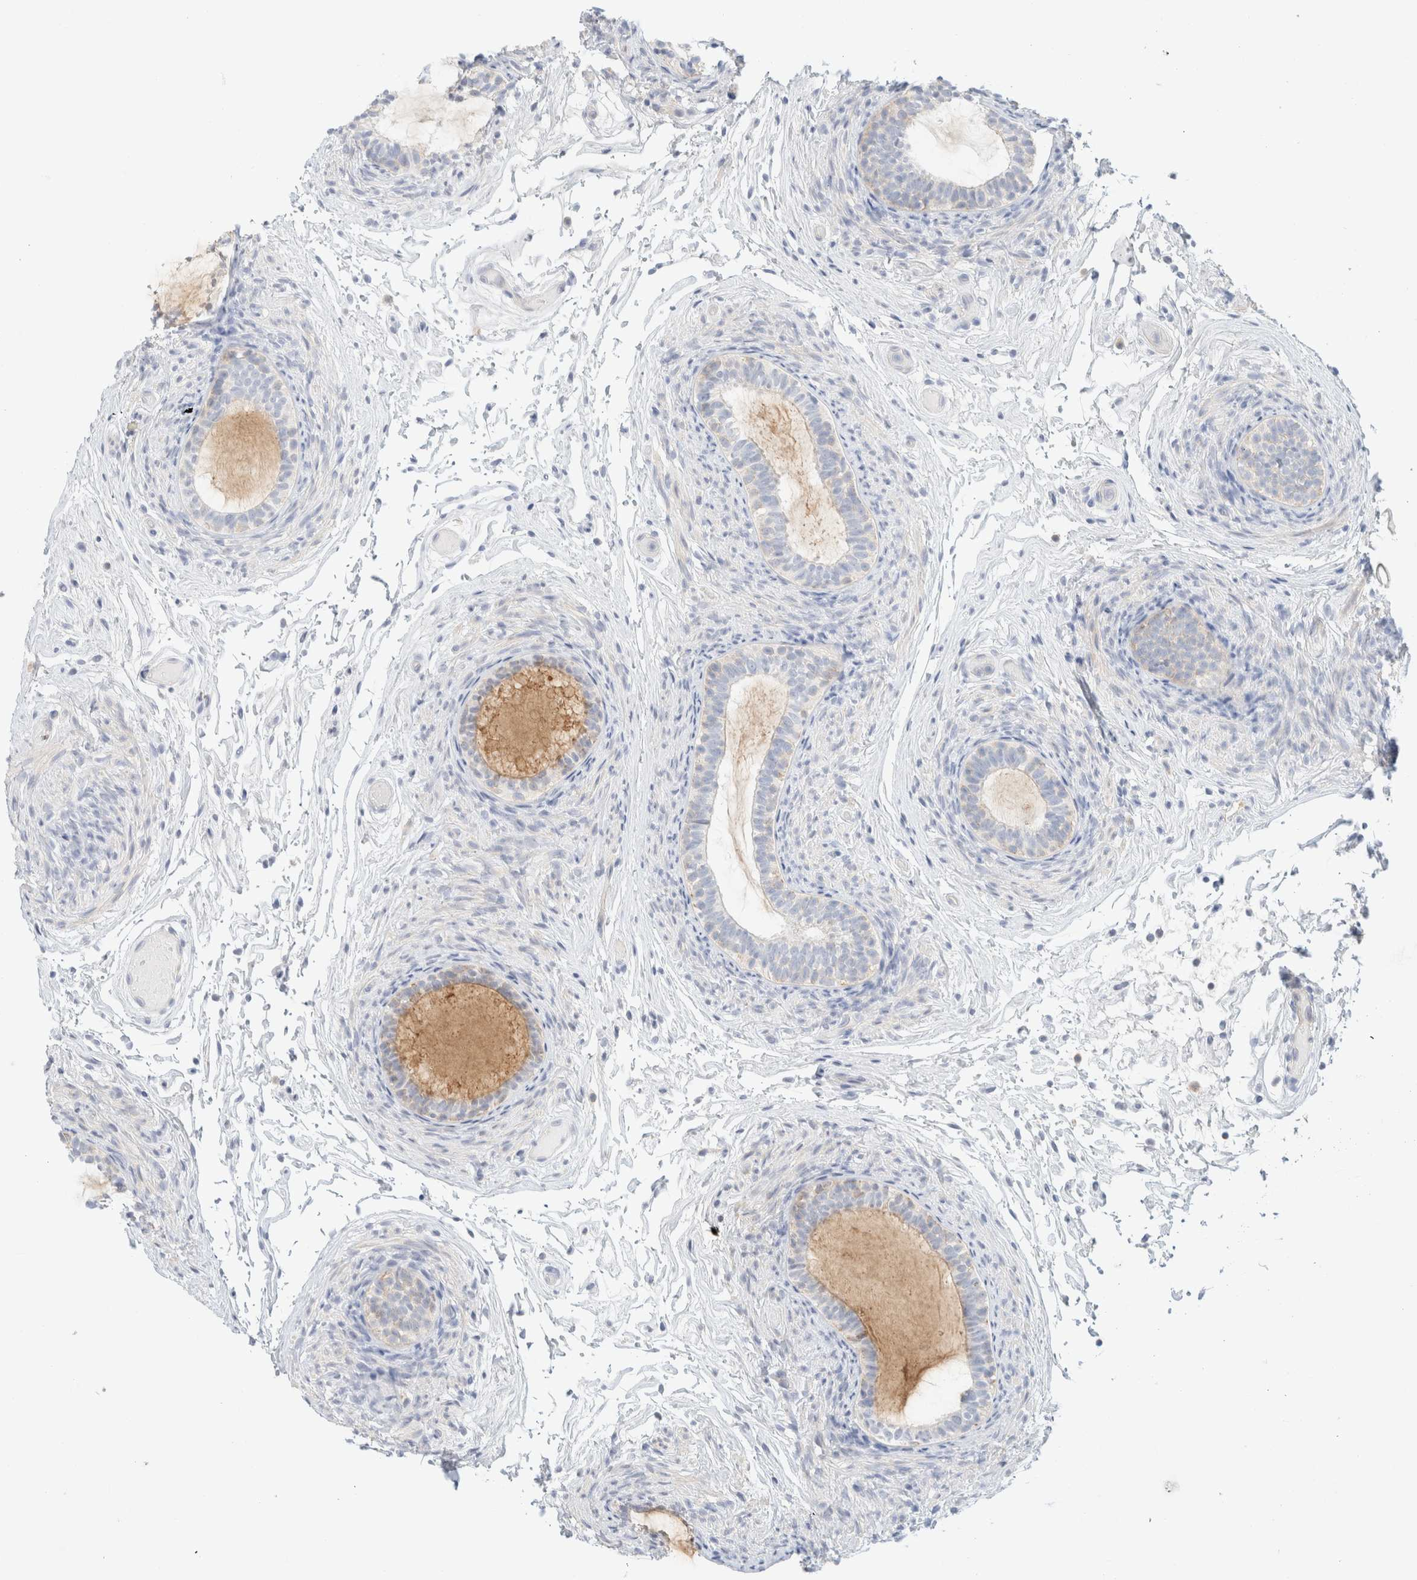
{"staining": {"intensity": "moderate", "quantity": "<25%", "location": "cytoplasmic/membranous"}, "tissue": "epididymis", "cell_type": "Glandular cells", "image_type": "normal", "snomed": [{"axis": "morphology", "description": "Normal tissue, NOS"}, {"axis": "topography", "description": "Epididymis"}], "caption": "Glandular cells reveal low levels of moderate cytoplasmic/membranous staining in about <25% of cells in normal human epididymis.", "gene": "HDHD3", "patient": {"sex": "male", "age": 5}}